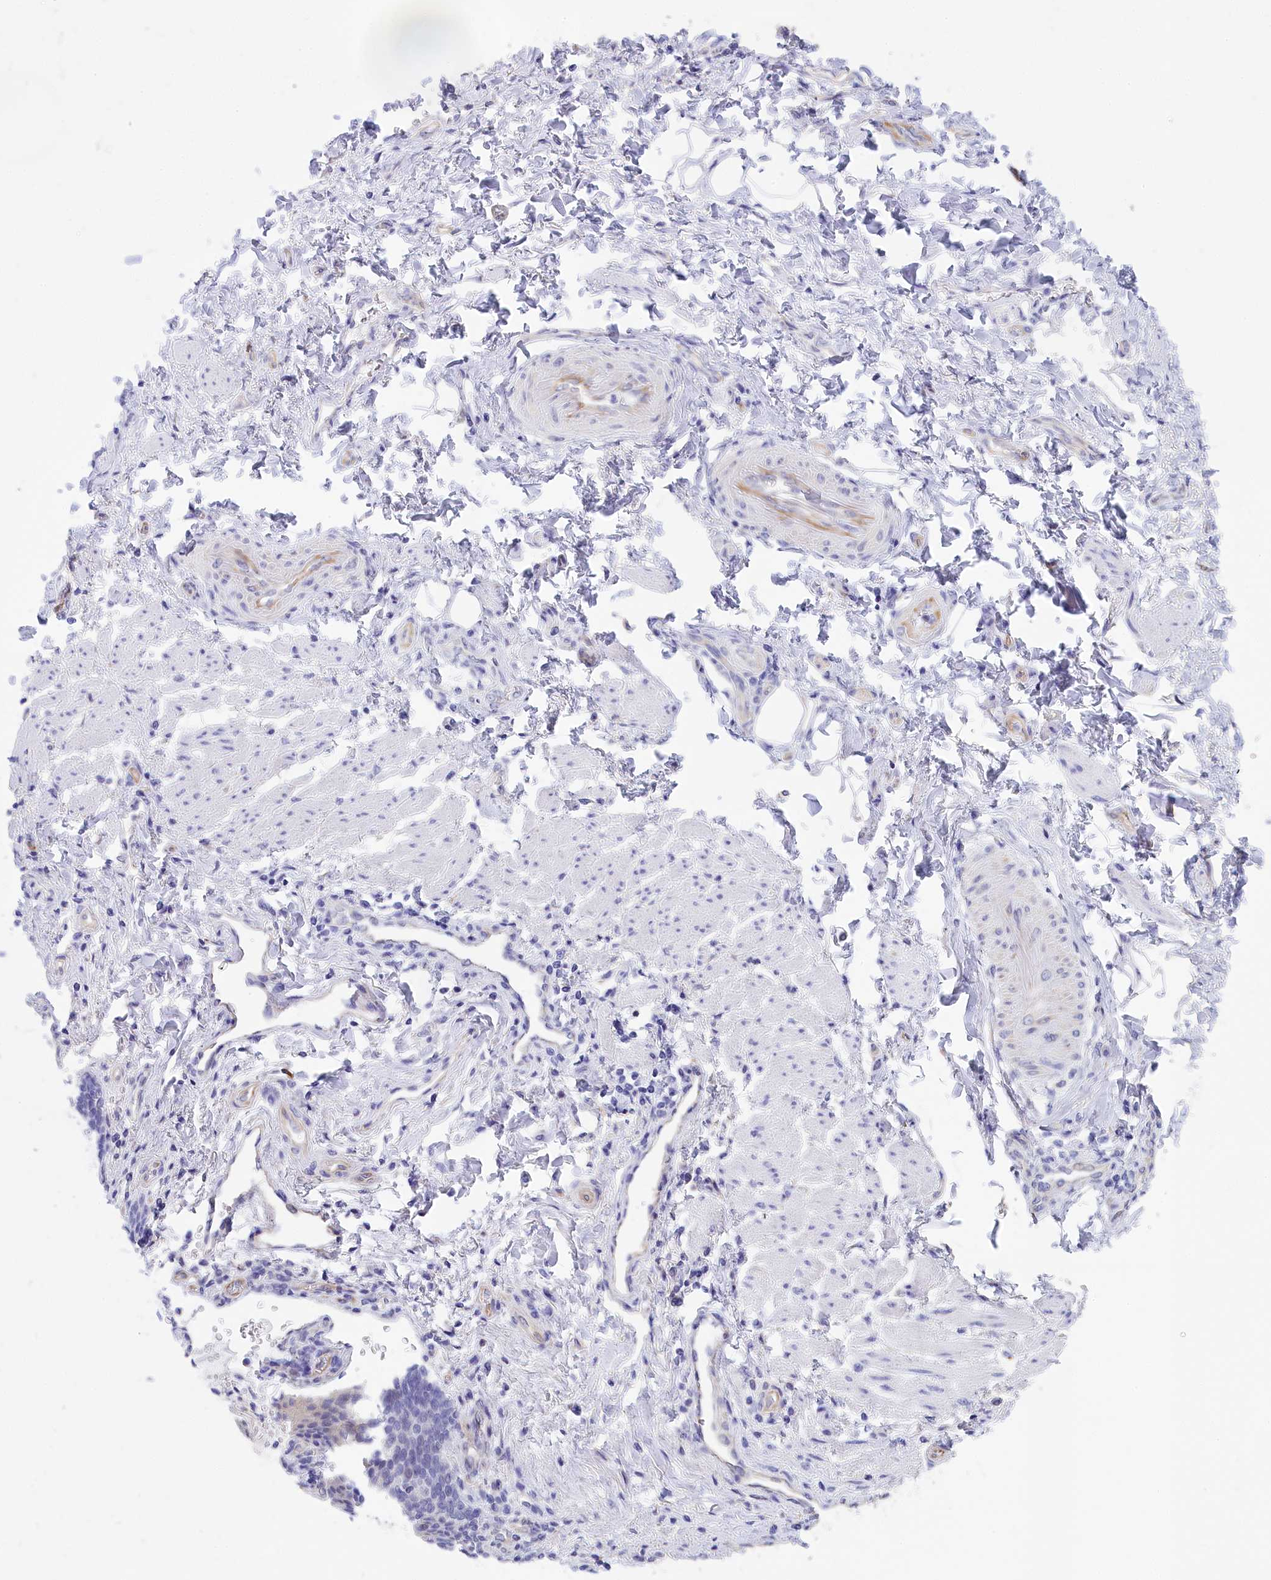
{"staining": {"intensity": "negative", "quantity": "none", "location": "none"}, "tissue": "stomach cancer", "cell_type": "Tumor cells", "image_type": "cancer", "snomed": [{"axis": "morphology", "description": "Adenocarcinoma, NOS"}, {"axis": "topography", "description": "Stomach"}], "caption": "Immunohistochemistry (IHC) micrograph of neoplastic tissue: human stomach cancer stained with DAB (3,3'-diaminobenzidine) demonstrates no significant protein positivity in tumor cells. (Brightfield microscopy of DAB immunohistochemistry (IHC) at high magnification).", "gene": "TACSTD2", "patient": {"sex": "male", "age": 62}}